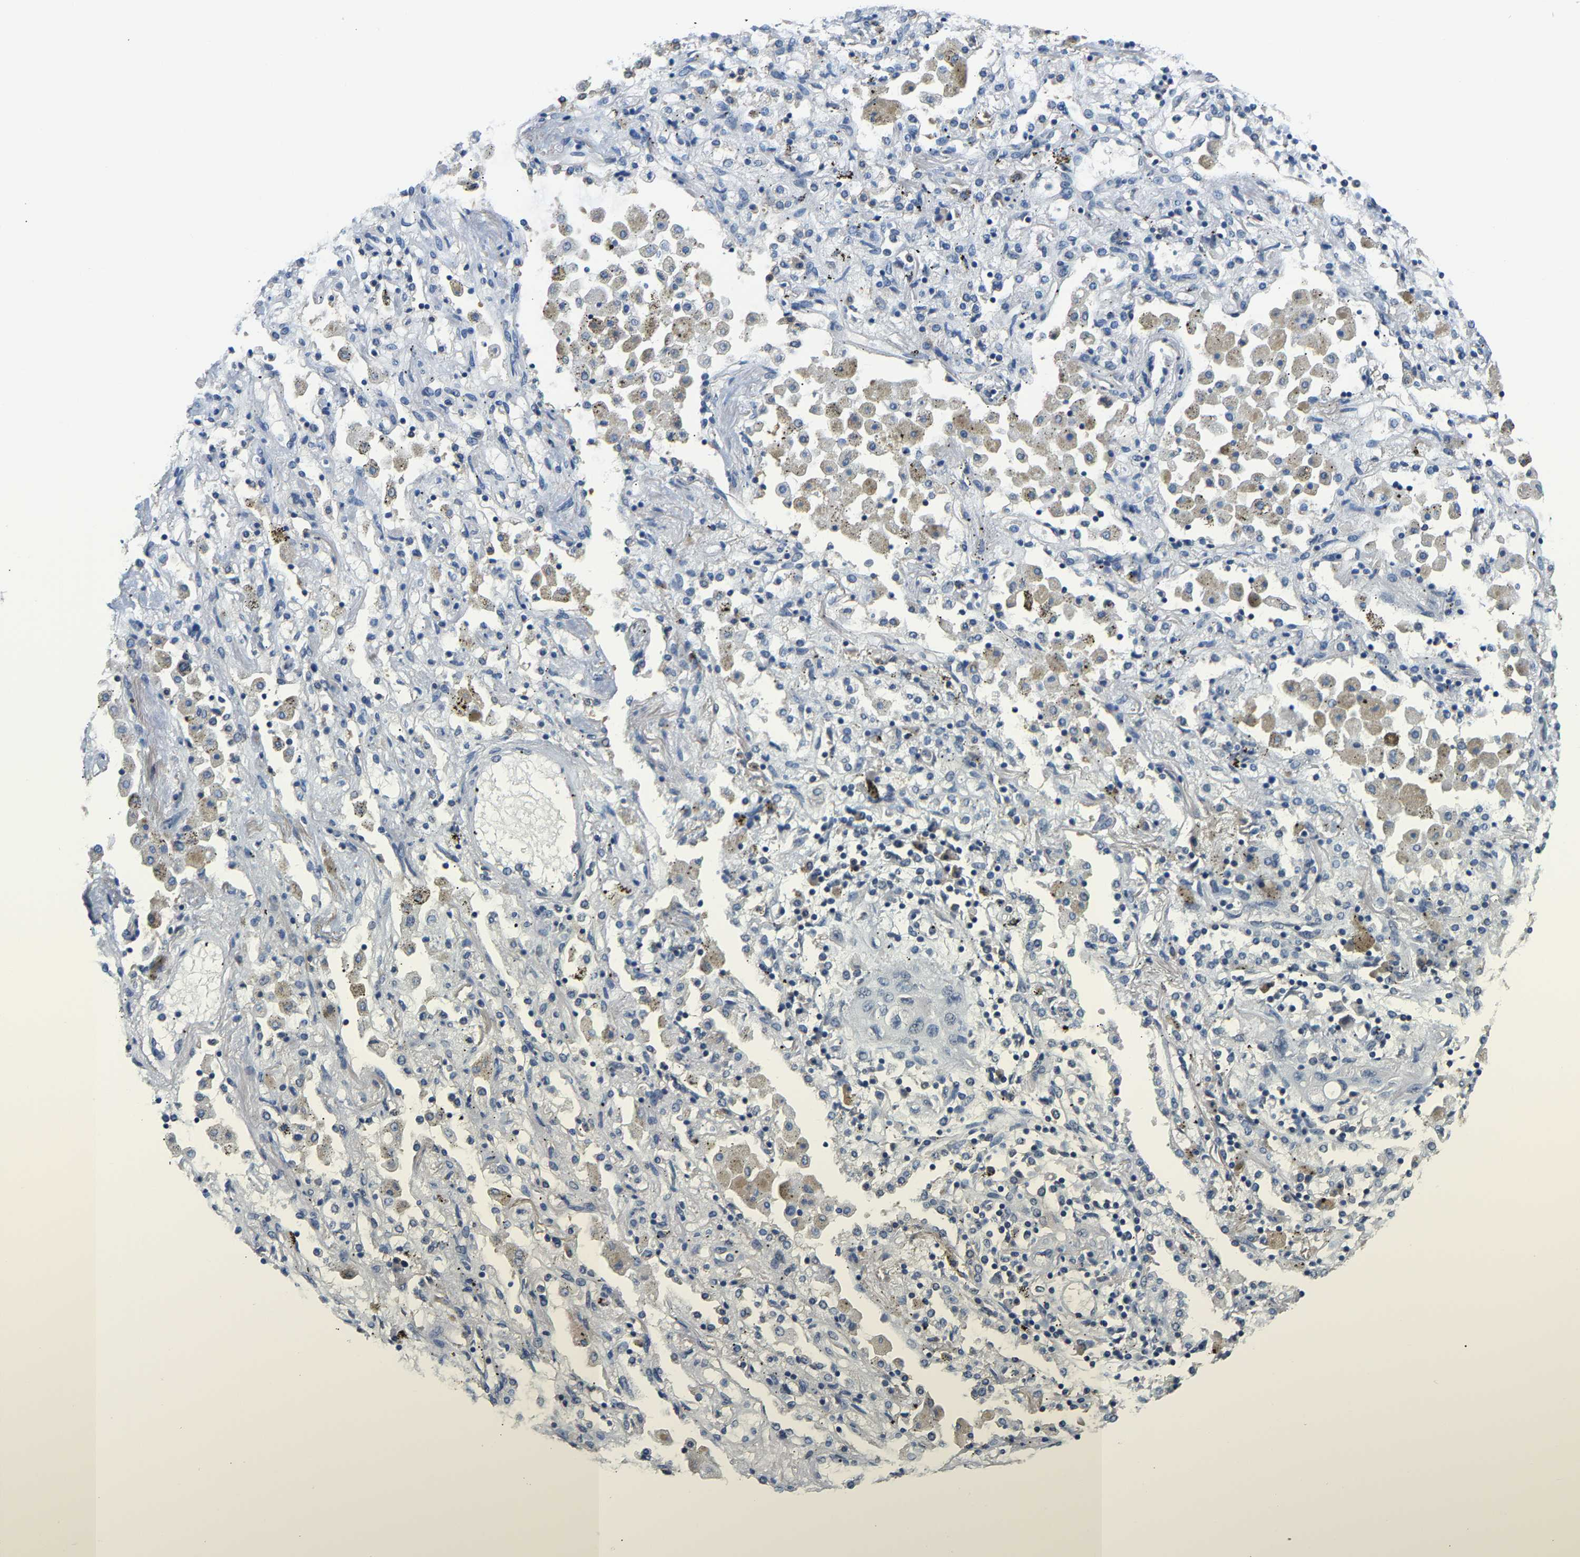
{"staining": {"intensity": "negative", "quantity": "none", "location": "none"}, "tissue": "lung cancer", "cell_type": "Tumor cells", "image_type": "cancer", "snomed": [{"axis": "morphology", "description": "Squamous cell carcinoma, NOS"}, {"axis": "topography", "description": "Lung"}], "caption": "Tumor cells are negative for protein expression in human lung cancer (squamous cell carcinoma).", "gene": "ARHGEF12", "patient": {"sex": "female", "age": 47}}